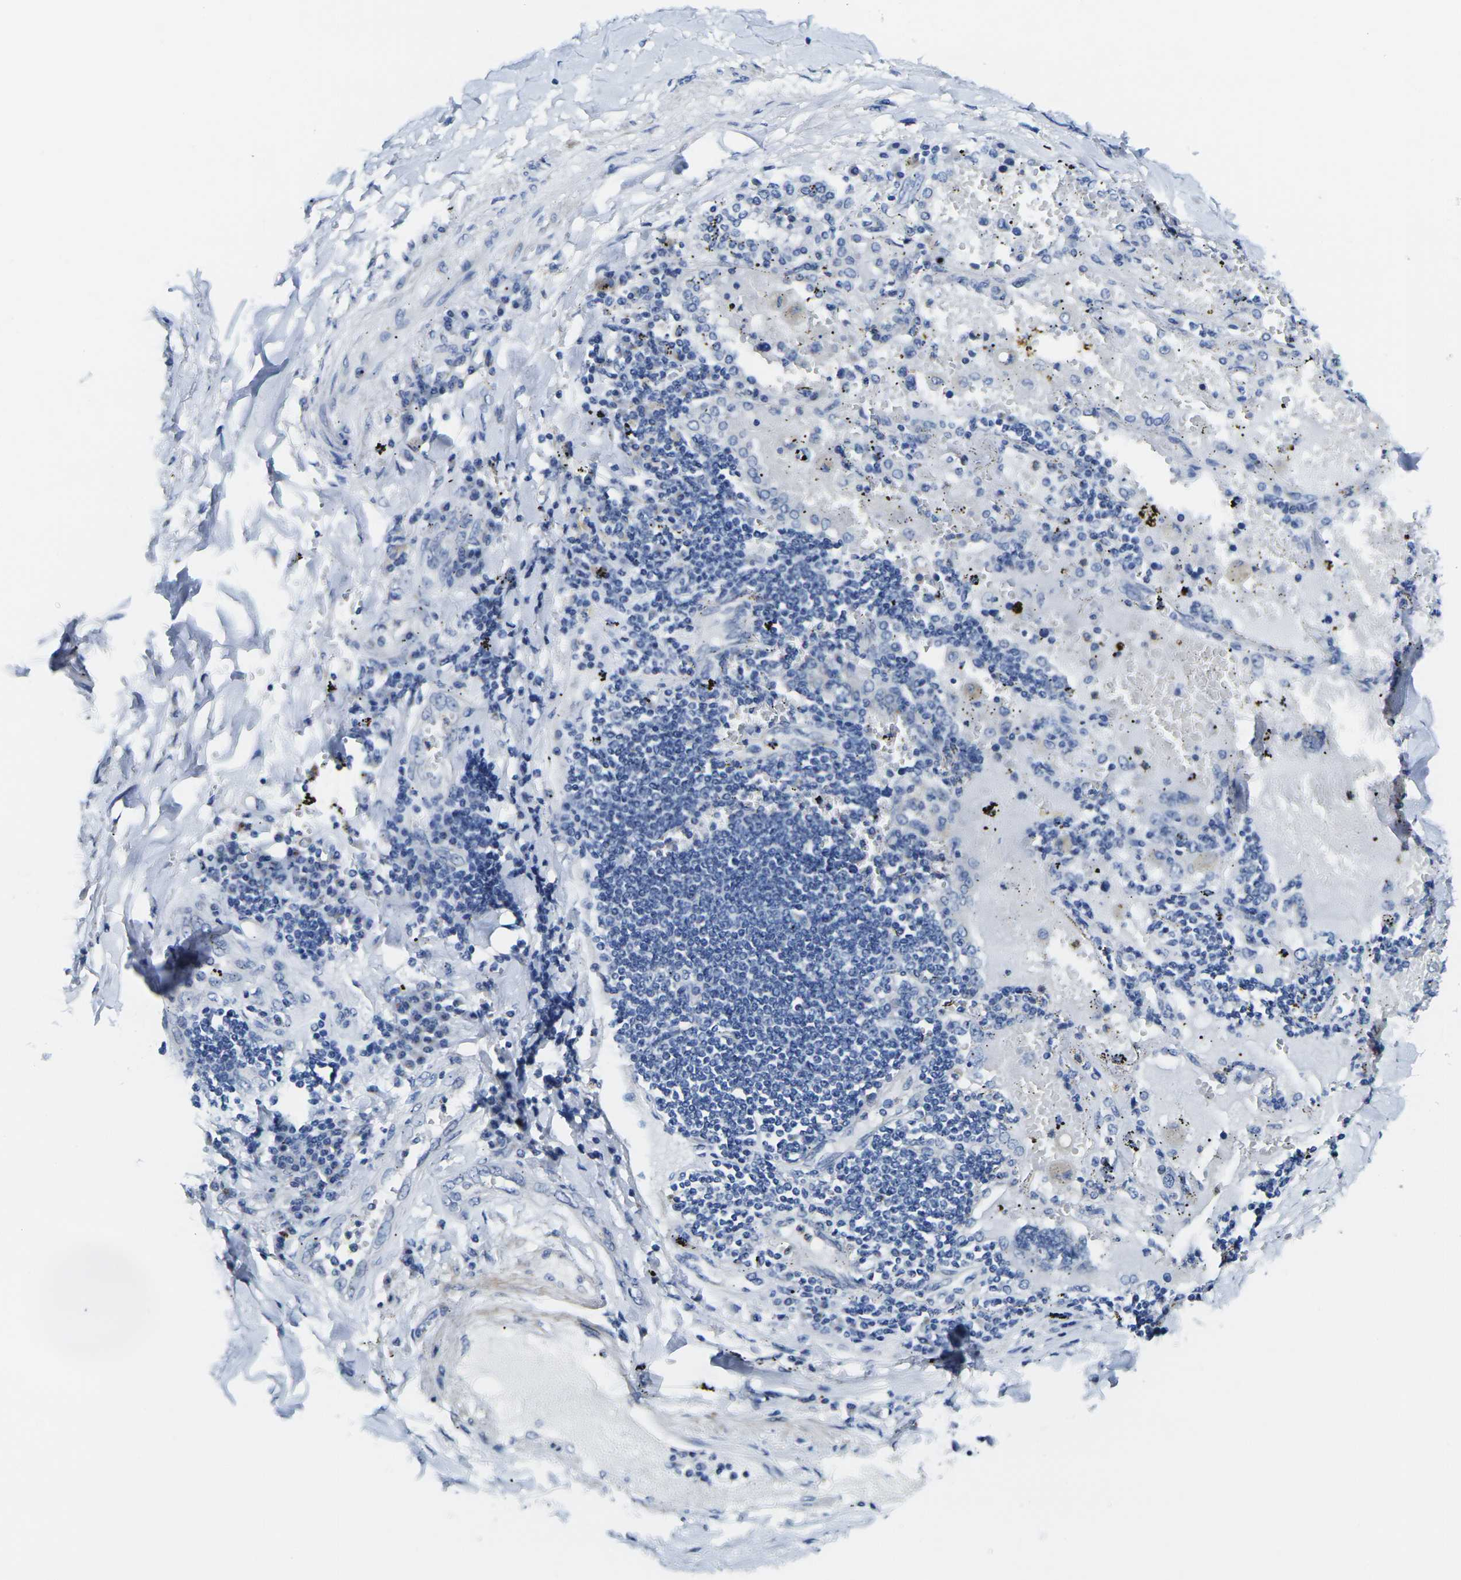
{"staining": {"intensity": "negative", "quantity": "none", "location": "none"}, "tissue": "lung cancer", "cell_type": "Tumor cells", "image_type": "cancer", "snomed": [{"axis": "morphology", "description": "Adenocarcinoma, NOS"}, {"axis": "topography", "description": "Lung"}], "caption": "Tumor cells are negative for brown protein staining in lung cancer (adenocarcinoma). The staining was performed using DAB to visualize the protein expression in brown, while the nuclei were stained in blue with hematoxylin (Magnification: 20x).", "gene": "CRK", "patient": {"sex": "male", "age": 49}}